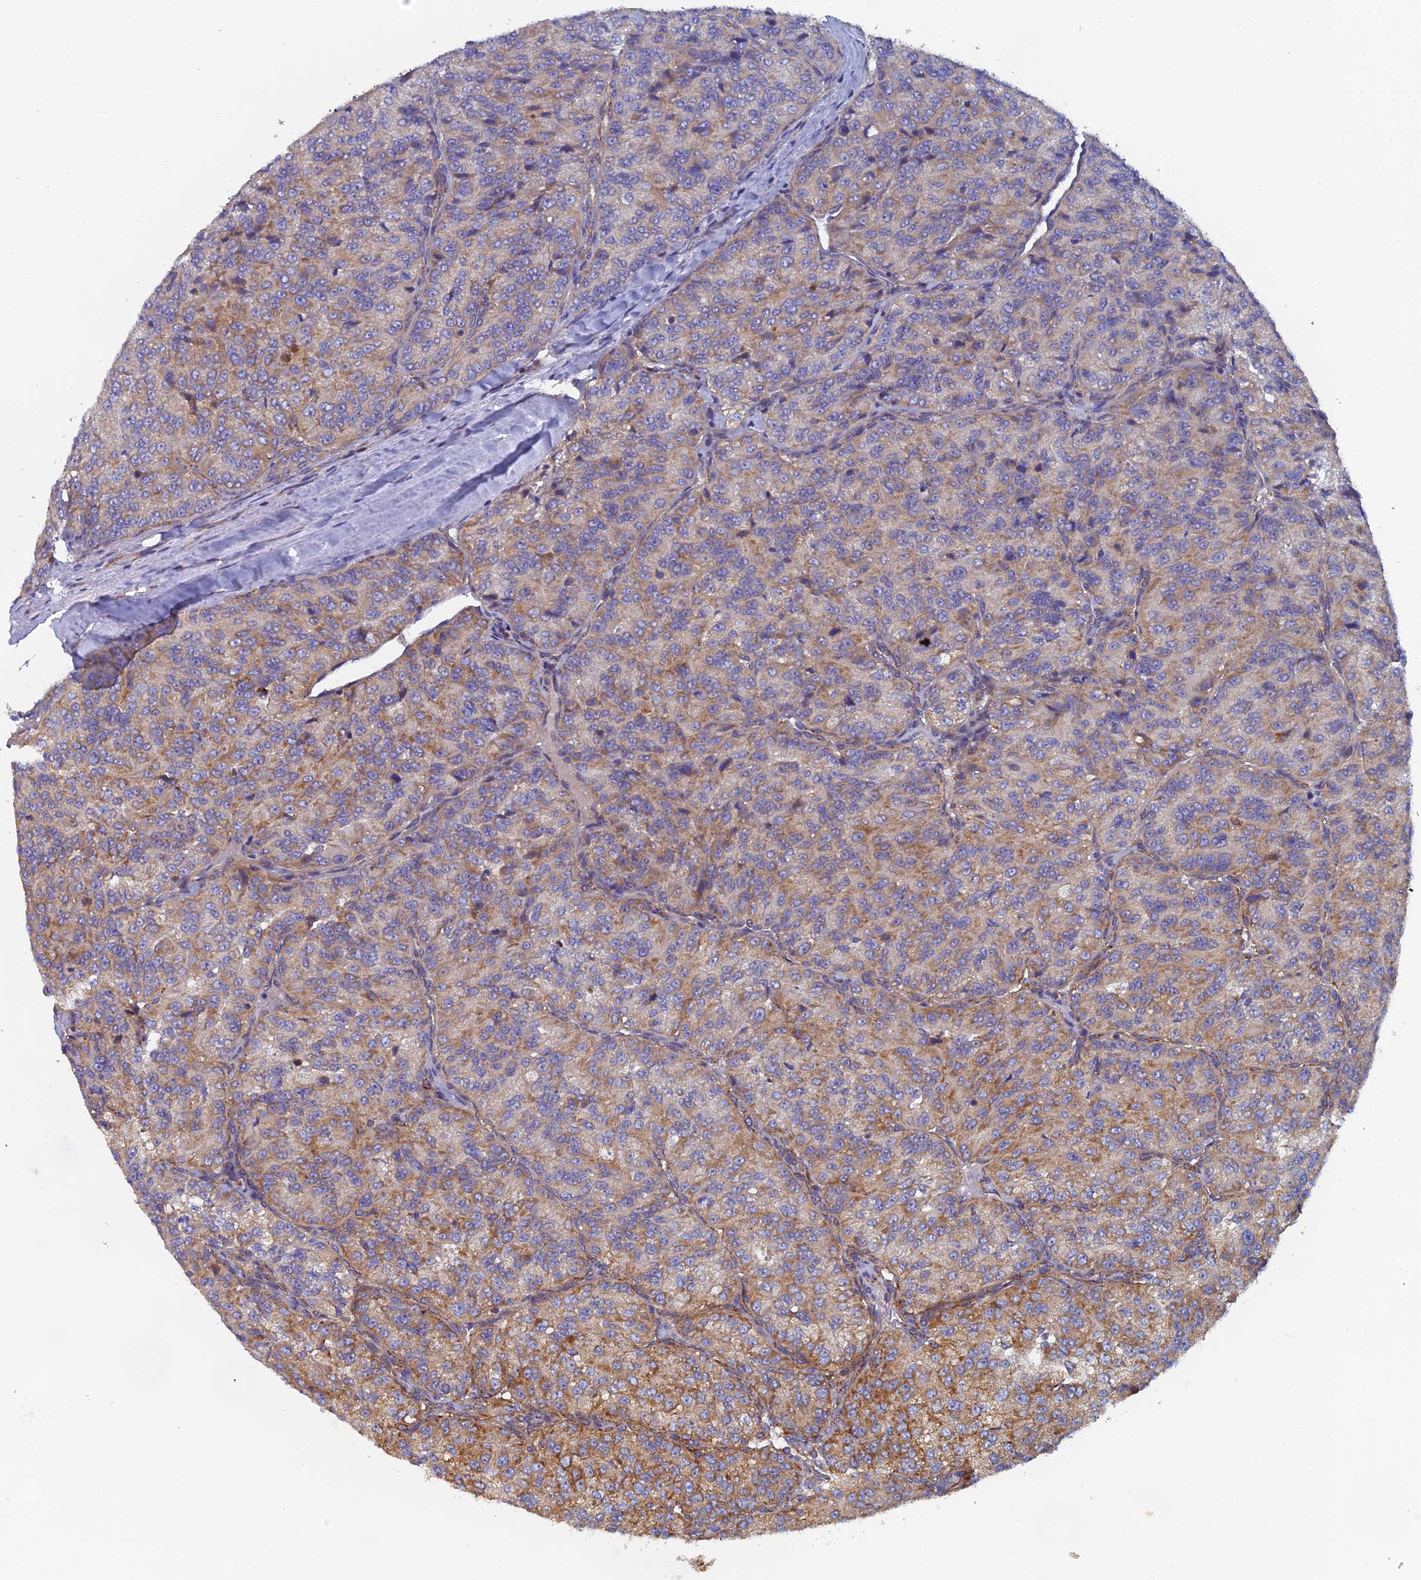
{"staining": {"intensity": "moderate", "quantity": "25%-75%", "location": "cytoplasmic/membranous"}, "tissue": "renal cancer", "cell_type": "Tumor cells", "image_type": "cancer", "snomed": [{"axis": "morphology", "description": "Adenocarcinoma, NOS"}, {"axis": "topography", "description": "Kidney"}], "caption": "A brown stain highlights moderate cytoplasmic/membranous staining of a protein in human renal cancer tumor cells. (brown staining indicates protein expression, while blue staining denotes nuclei).", "gene": "MRPS9", "patient": {"sex": "female", "age": 63}}